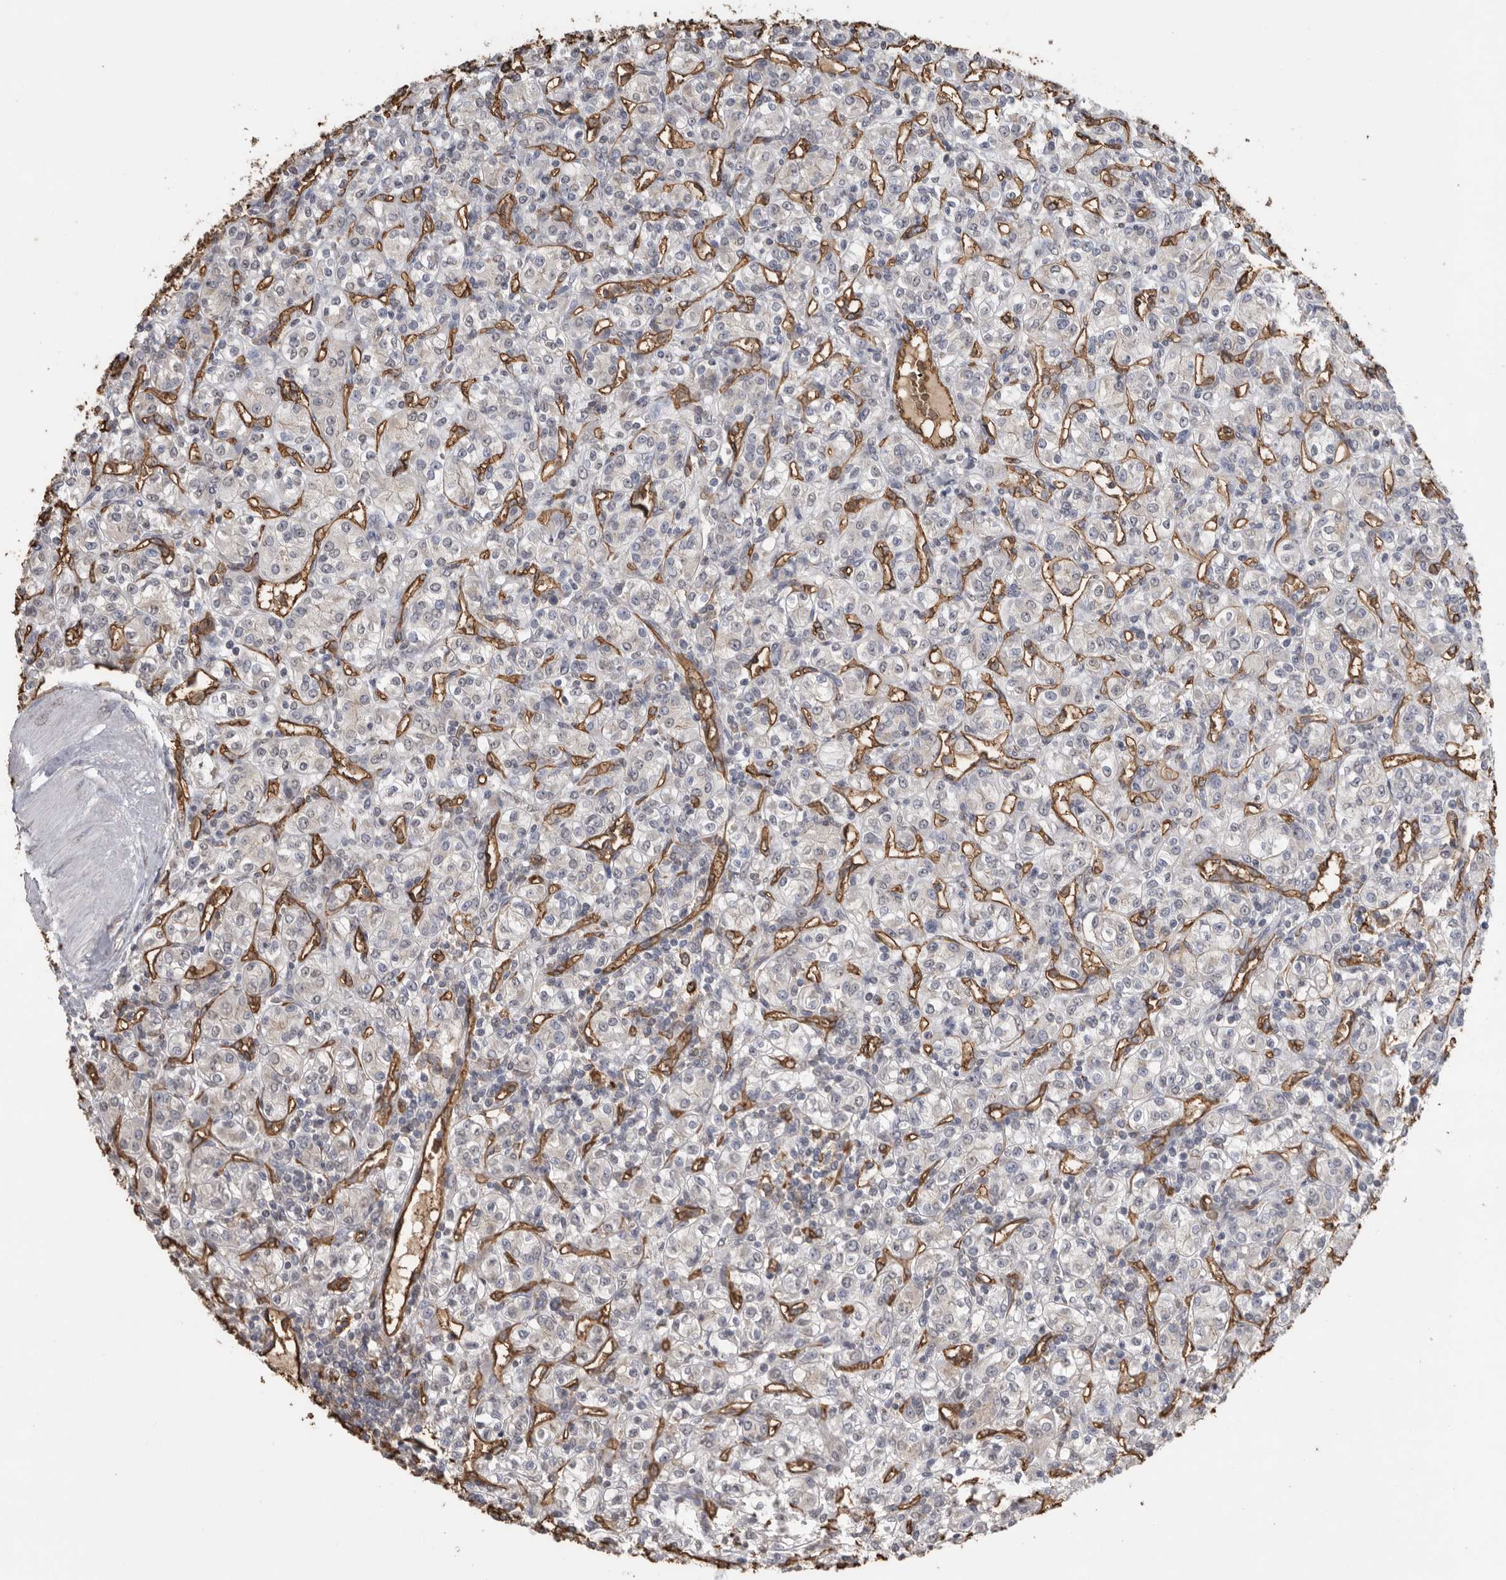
{"staining": {"intensity": "negative", "quantity": "none", "location": "none"}, "tissue": "renal cancer", "cell_type": "Tumor cells", "image_type": "cancer", "snomed": [{"axis": "morphology", "description": "Adenocarcinoma, NOS"}, {"axis": "topography", "description": "Kidney"}], "caption": "IHC of human renal adenocarcinoma reveals no positivity in tumor cells. (Brightfield microscopy of DAB (3,3'-diaminobenzidine) immunohistochemistry at high magnification).", "gene": "IL27", "patient": {"sex": "male", "age": 77}}